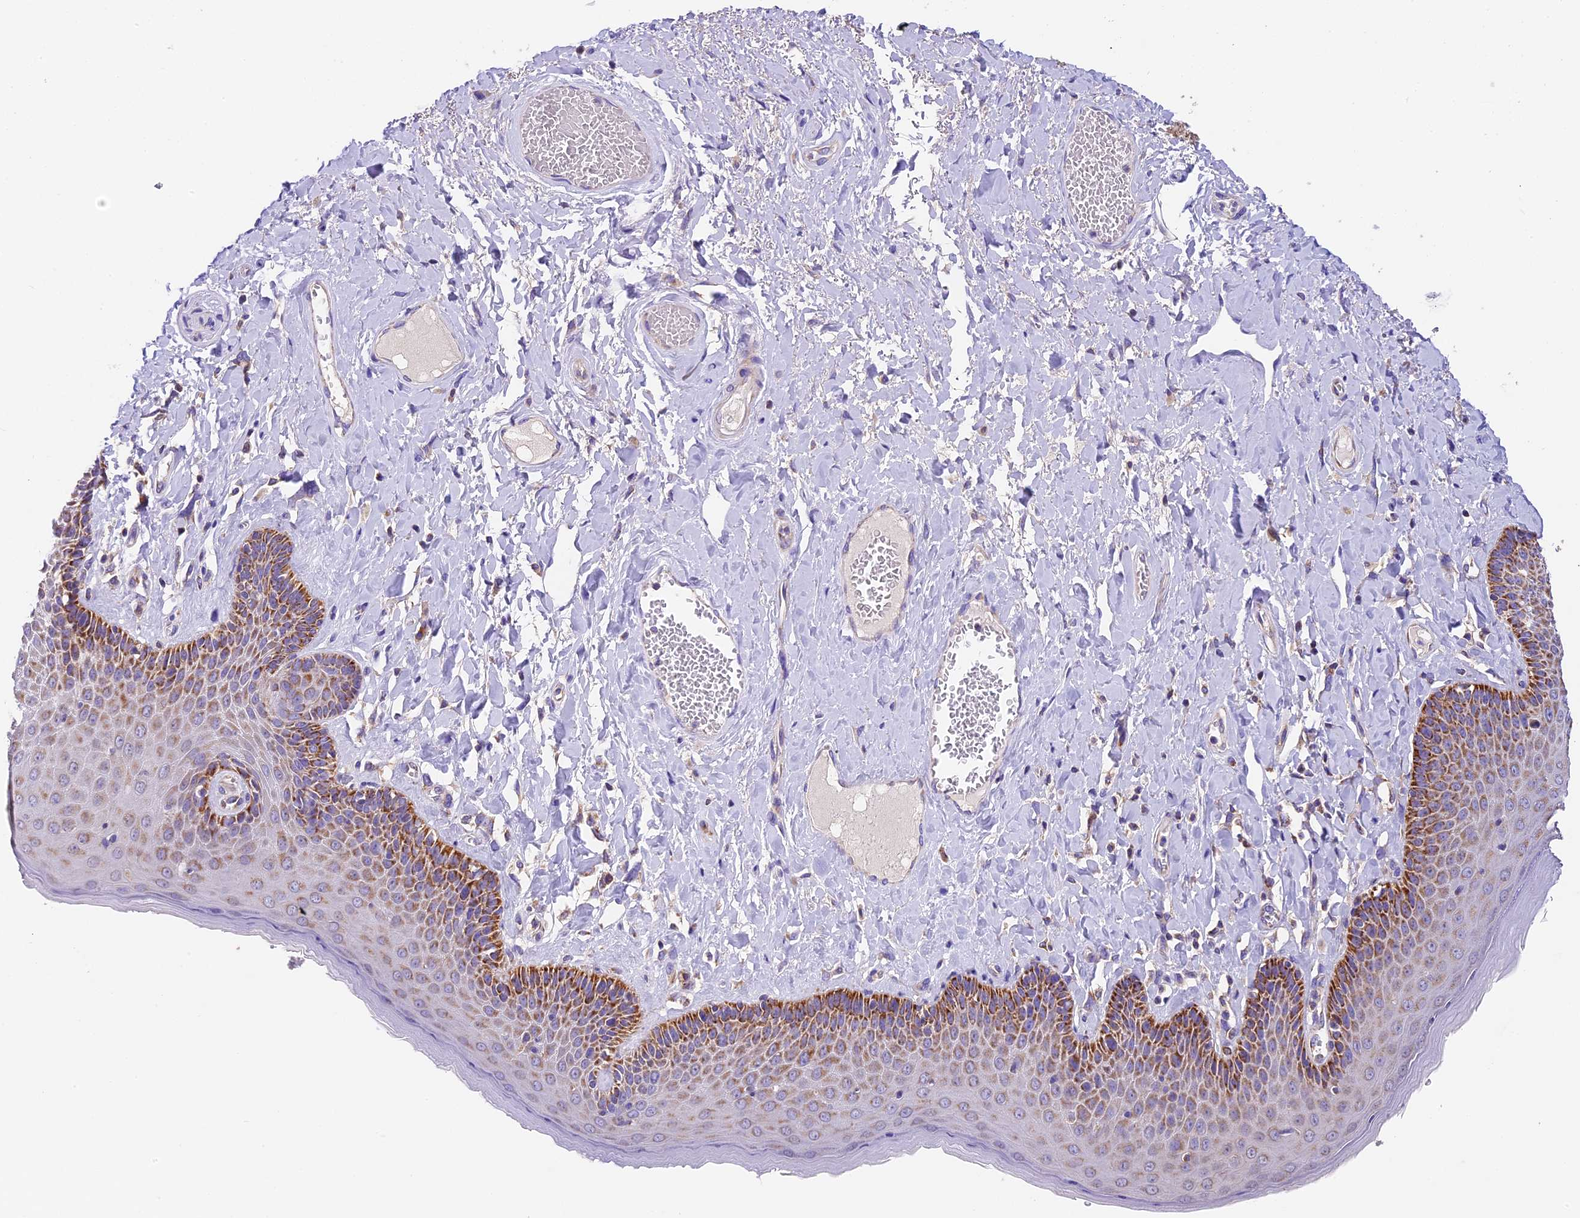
{"staining": {"intensity": "moderate", "quantity": "25%-75%", "location": "cytoplasmic/membranous"}, "tissue": "skin", "cell_type": "Epidermal cells", "image_type": "normal", "snomed": [{"axis": "morphology", "description": "Normal tissue, NOS"}, {"axis": "topography", "description": "Anal"}], "caption": "Immunohistochemical staining of unremarkable skin reveals moderate cytoplasmic/membranous protein positivity in about 25%-75% of epidermal cells.", "gene": "MGME1", "patient": {"sex": "male", "age": 69}}